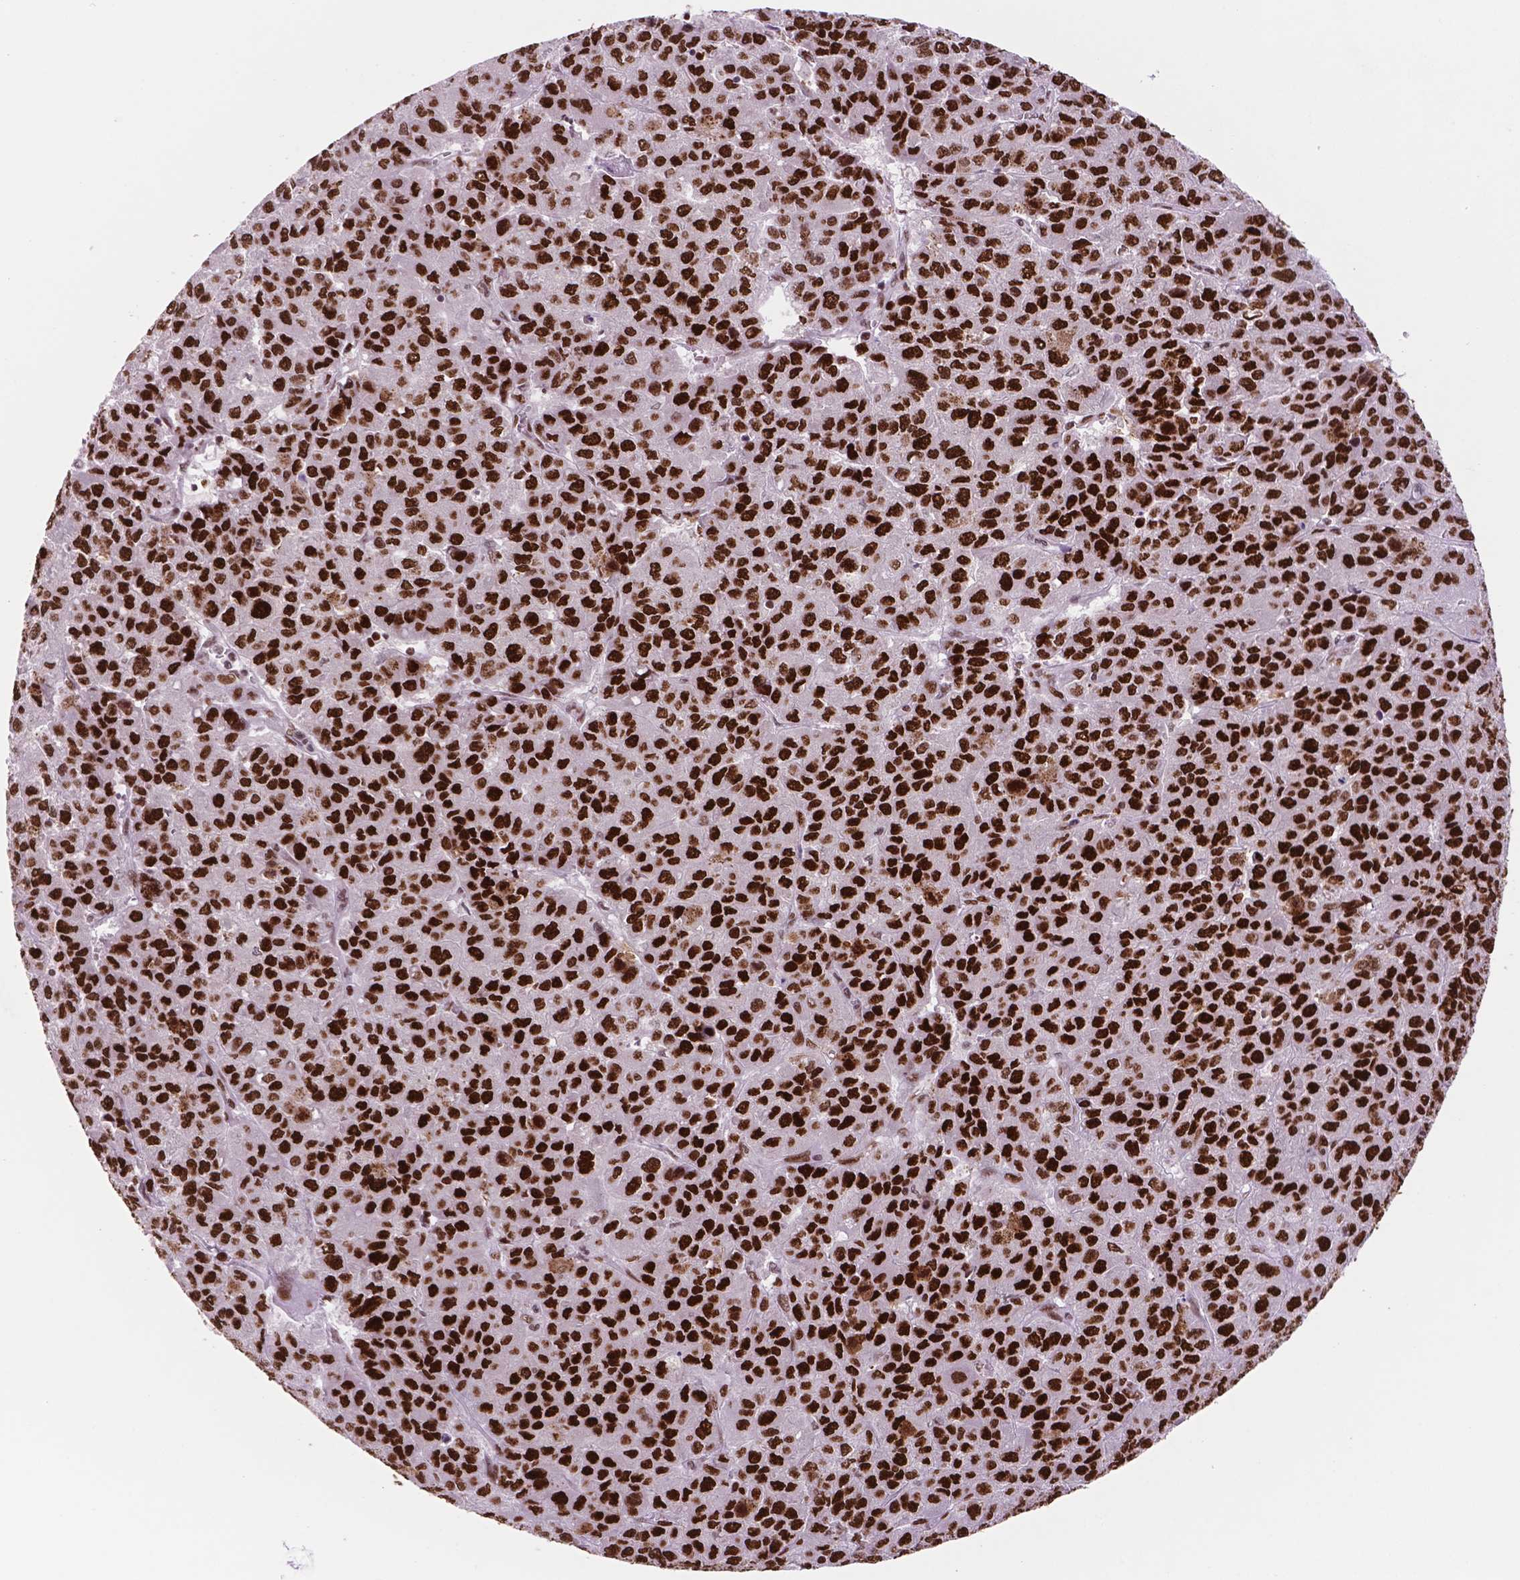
{"staining": {"intensity": "strong", "quantity": ">75%", "location": "nuclear"}, "tissue": "liver cancer", "cell_type": "Tumor cells", "image_type": "cancer", "snomed": [{"axis": "morphology", "description": "Carcinoma, Hepatocellular, NOS"}, {"axis": "topography", "description": "Liver"}], "caption": "A high-resolution photomicrograph shows immunohistochemistry staining of liver cancer (hepatocellular carcinoma), which displays strong nuclear expression in approximately >75% of tumor cells. (Stains: DAB in brown, nuclei in blue, Microscopy: brightfield microscopy at high magnification).", "gene": "MSH6", "patient": {"sex": "male", "age": 69}}